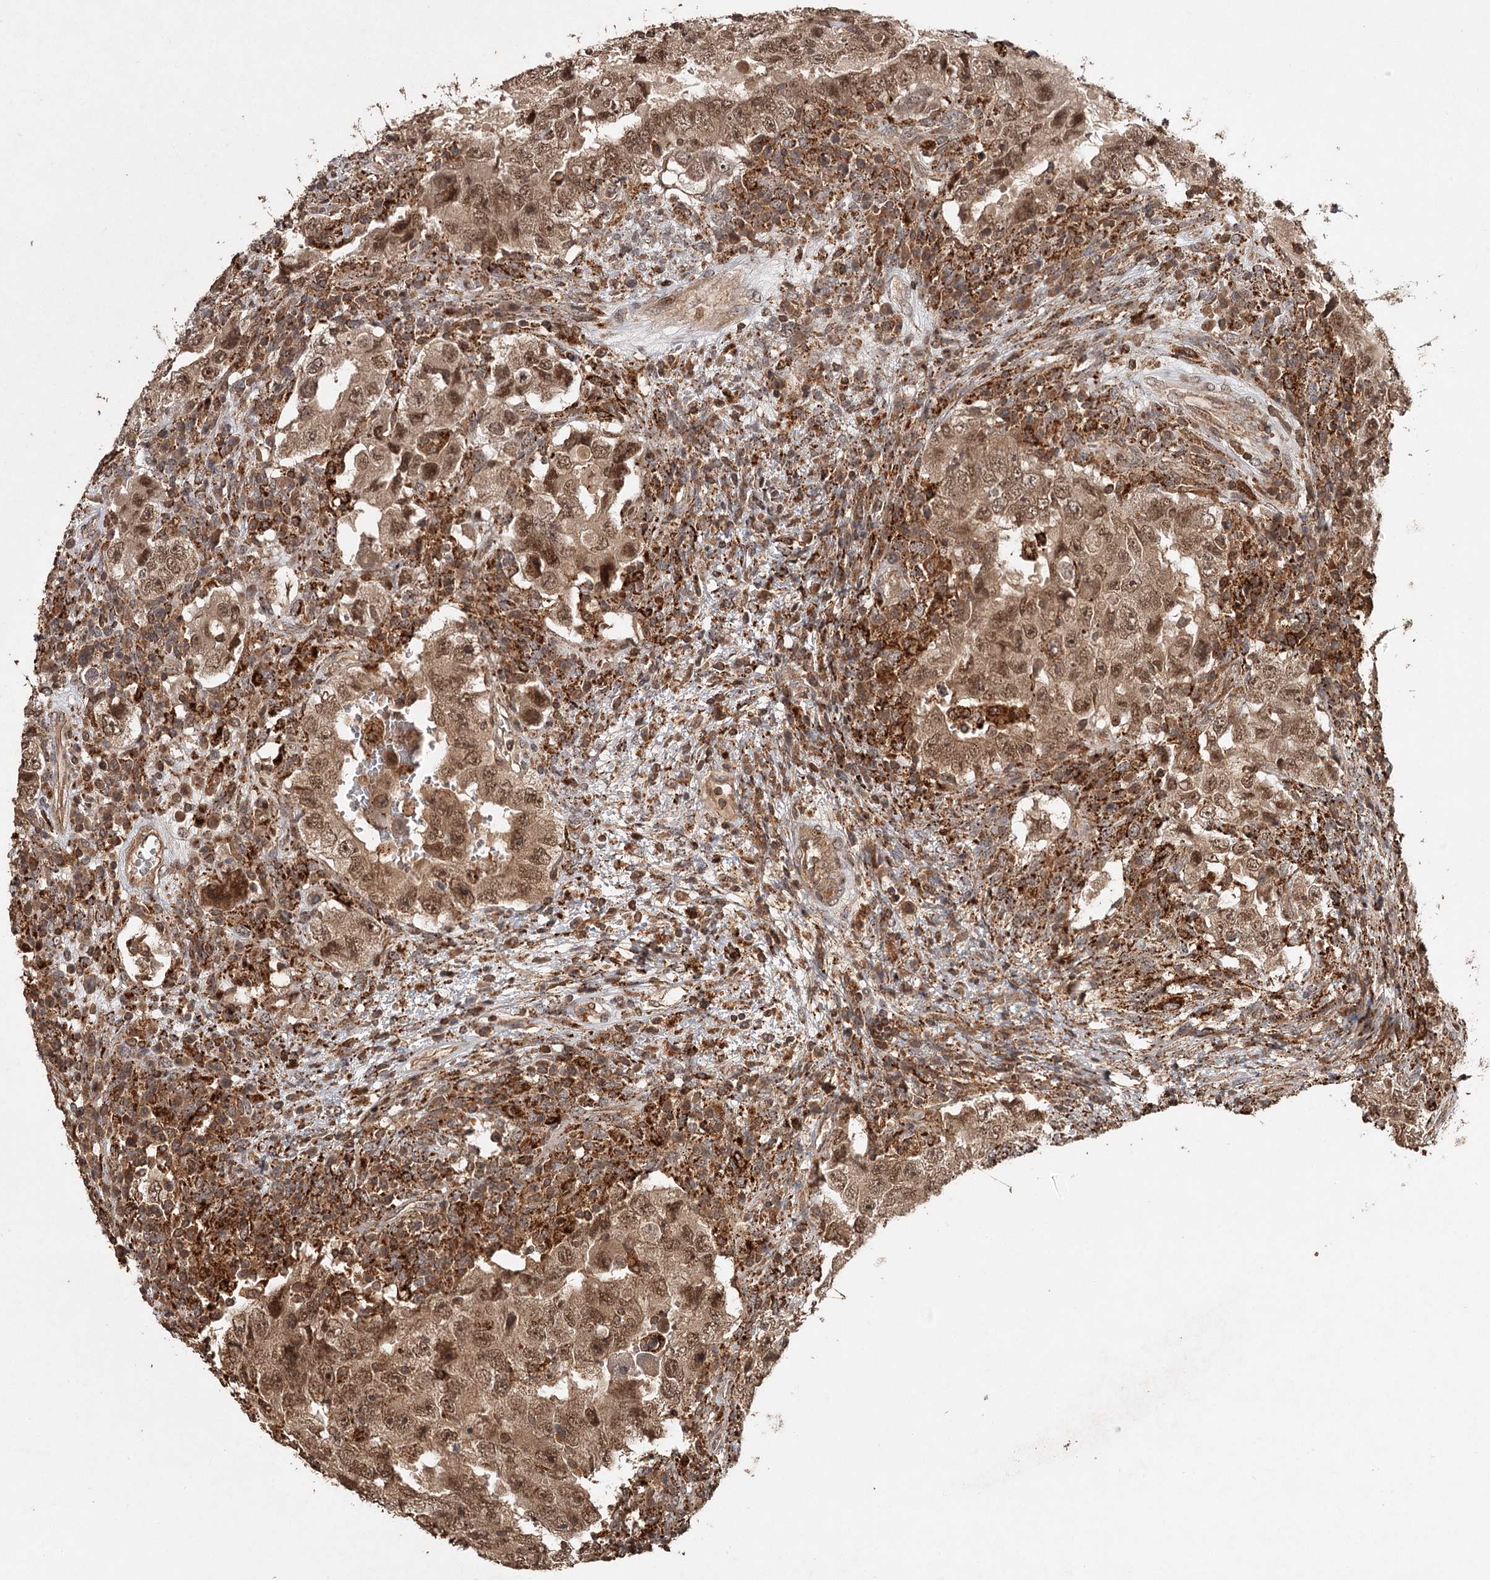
{"staining": {"intensity": "moderate", "quantity": ">75%", "location": "cytoplasmic/membranous,nuclear"}, "tissue": "testis cancer", "cell_type": "Tumor cells", "image_type": "cancer", "snomed": [{"axis": "morphology", "description": "Carcinoma, Embryonal, NOS"}, {"axis": "topography", "description": "Testis"}], "caption": "Protein expression analysis of testis cancer (embryonal carcinoma) reveals moderate cytoplasmic/membranous and nuclear staining in approximately >75% of tumor cells. The staining was performed using DAB, with brown indicating positive protein expression. Nuclei are stained blue with hematoxylin.", "gene": "FAXC", "patient": {"sex": "male", "age": 26}}